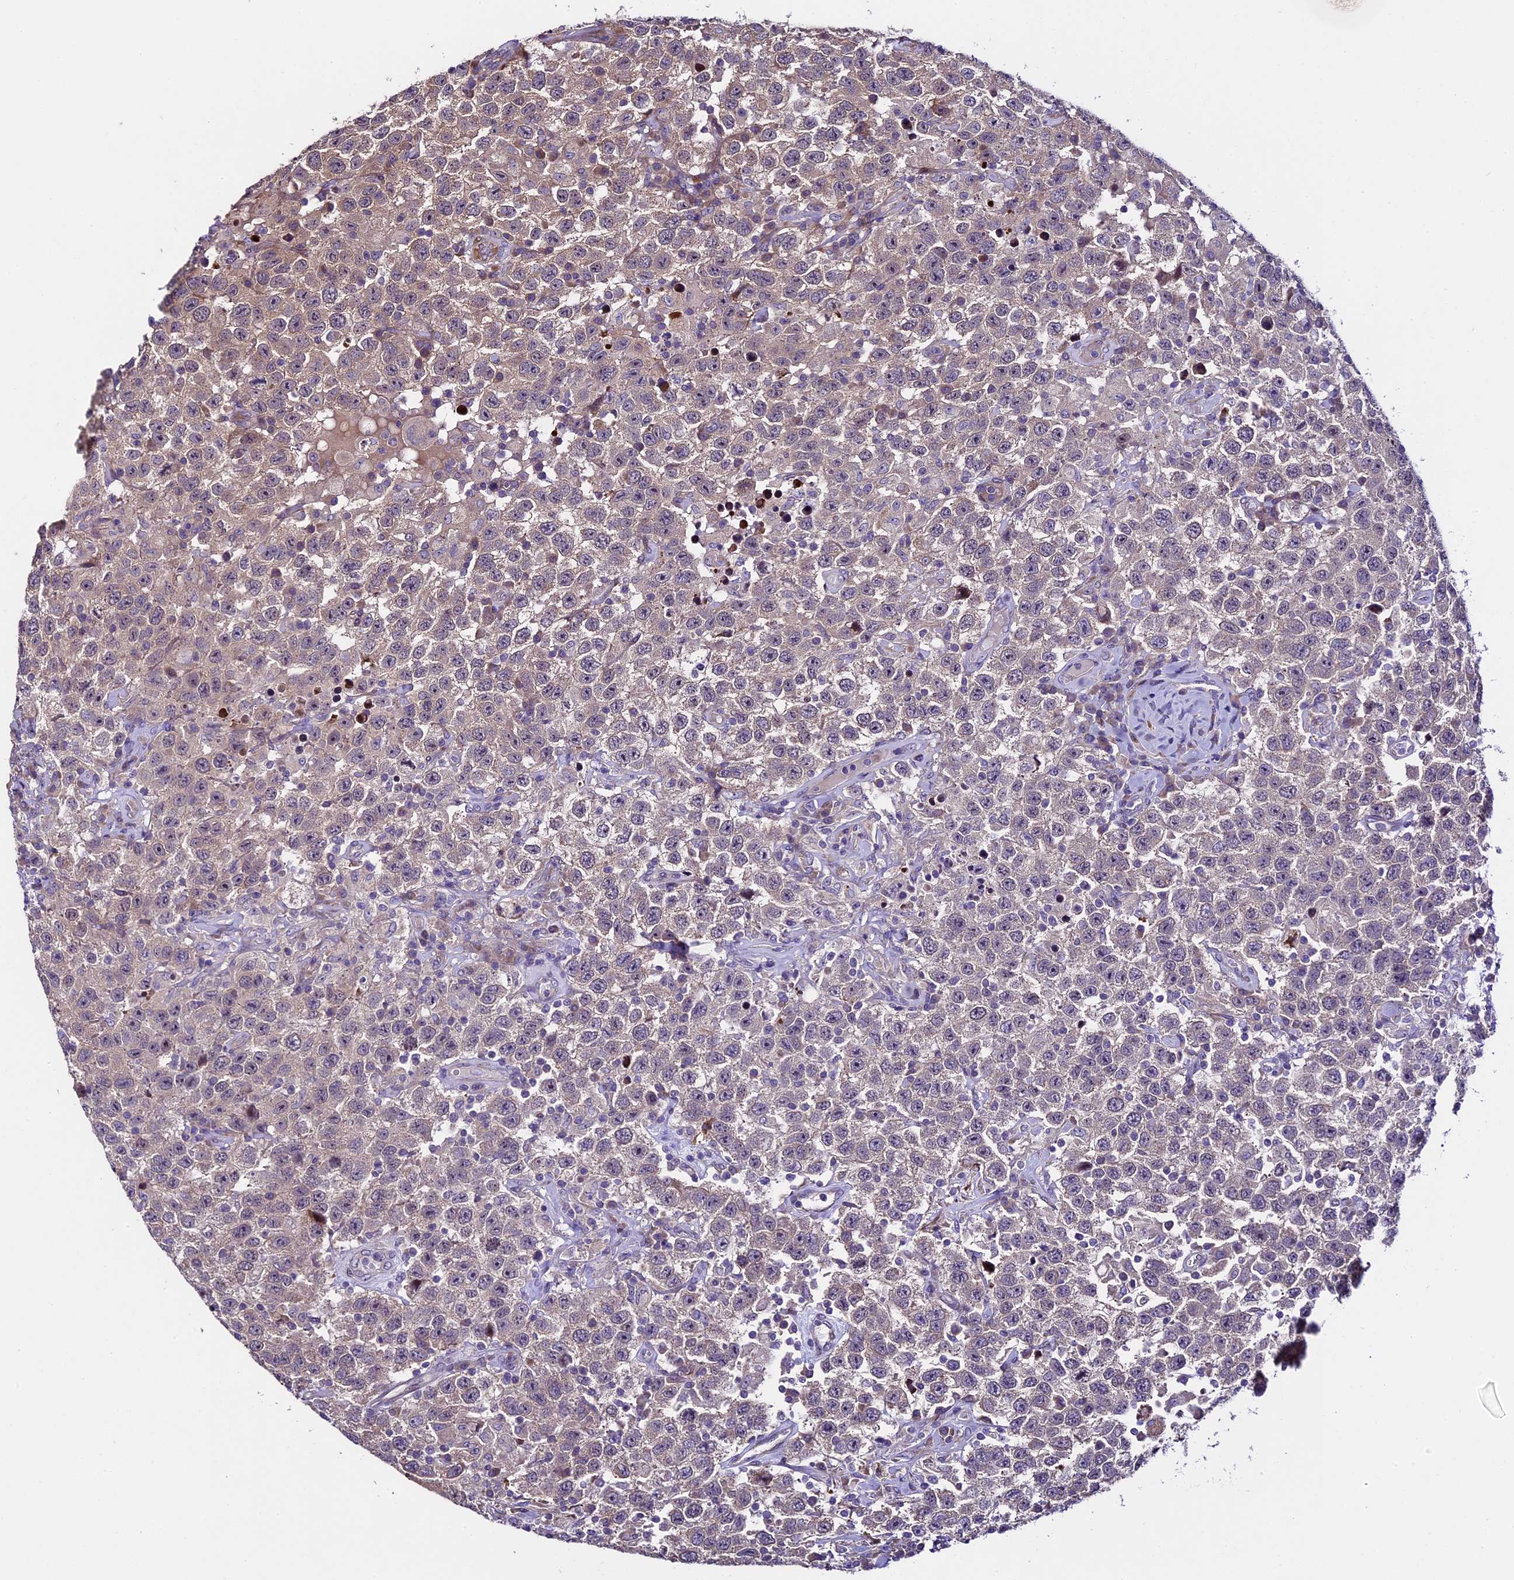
{"staining": {"intensity": "weak", "quantity": "25%-75%", "location": "cytoplasmic/membranous"}, "tissue": "testis cancer", "cell_type": "Tumor cells", "image_type": "cancer", "snomed": [{"axis": "morphology", "description": "Seminoma, NOS"}, {"axis": "topography", "description": "Testis"}], "caption": "Brown immunohistochemical staining in human testis seminoma displays weak cytoplasmic/membranous expression in approximately 25%-75% of tumor cells.", "gene": "SPIRE1", "patient": {"sex": "male", "age": 41}}